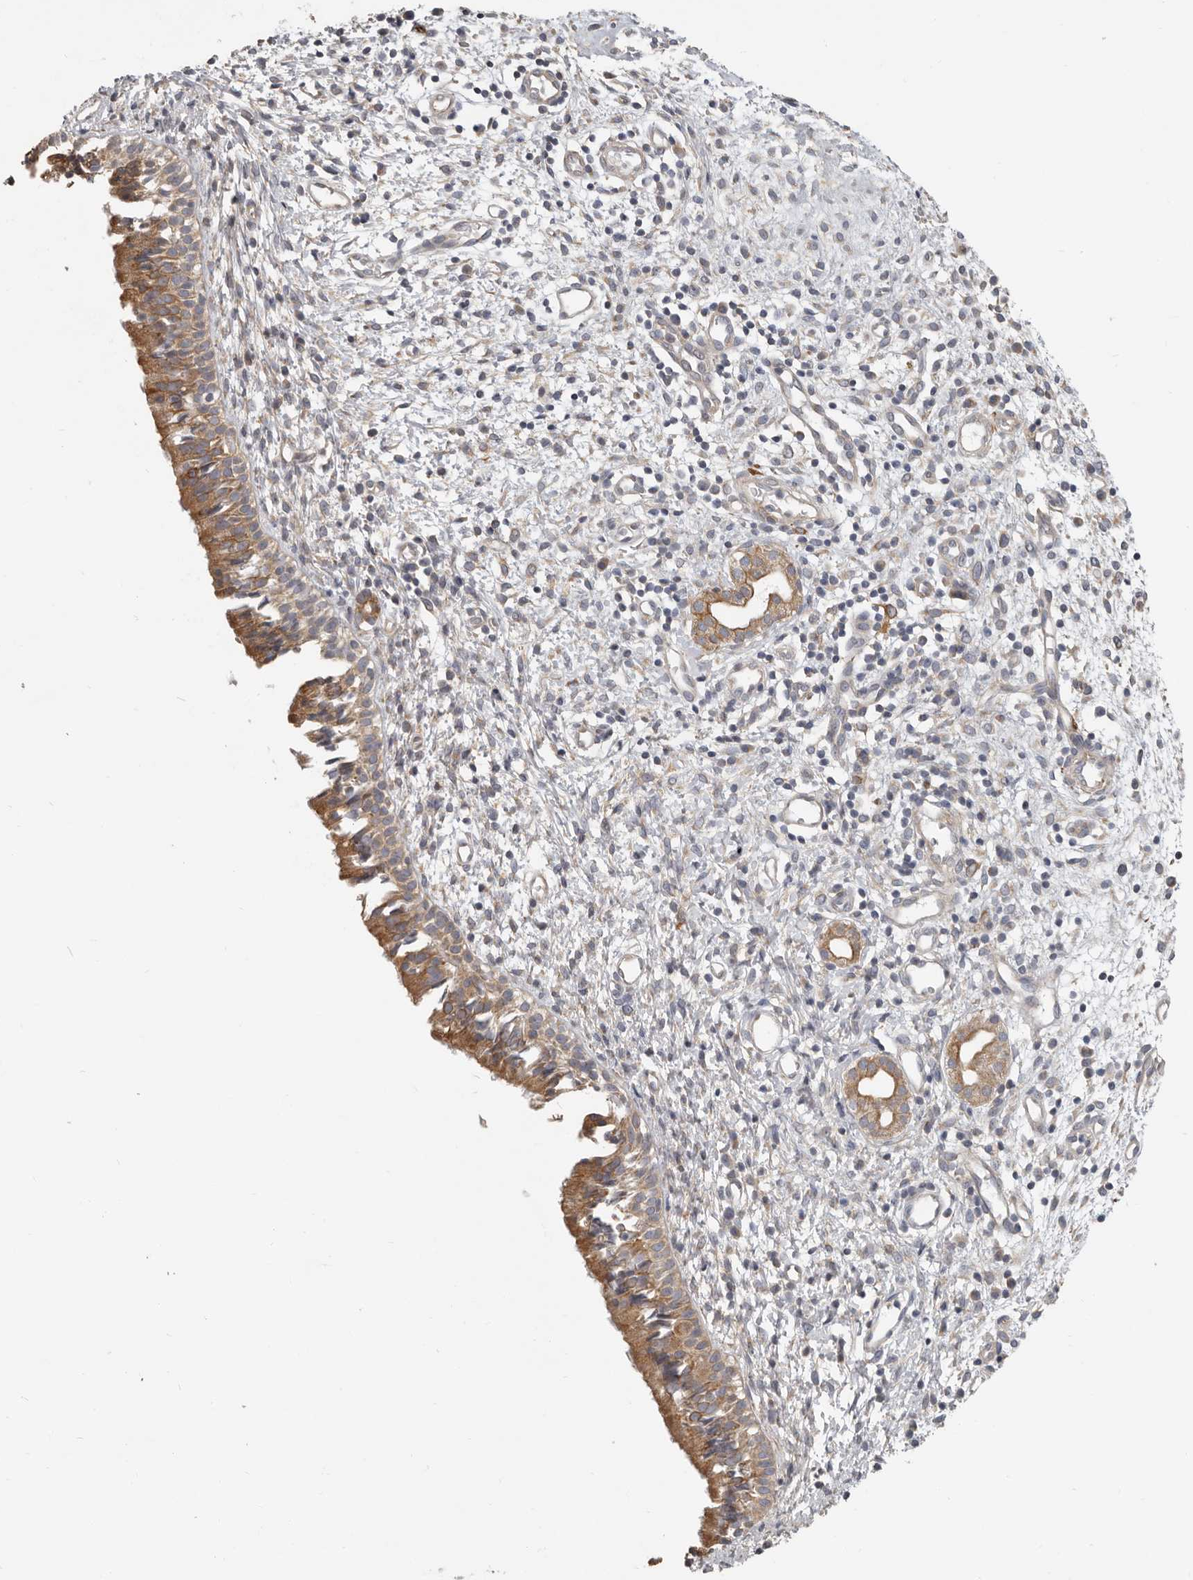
{"staining": {"intensity": "moderate", "quantity": ">75%", "location": "cytoplasmic/membranous"}, "tissue": "nasopharynx", "cell_type": "Respiratory epithelial cells", "image_type": "normal", "snomed": [{"axis": "morphology", "description": "Normal tissue, NOS"}, {"axis": "topography", "description": "Nasopharynx"}], "caption": "Immunohistochemistry (IHC) micrograph of benign nasopharynx stained for a protein (brown), which demonstrates medium levels of moderate cytoplasmic/membranous positivity in approximately >75% of respiratory epithelial cells.", "gene": "UNK", "patient": {"sex": "male", "age": 22}}